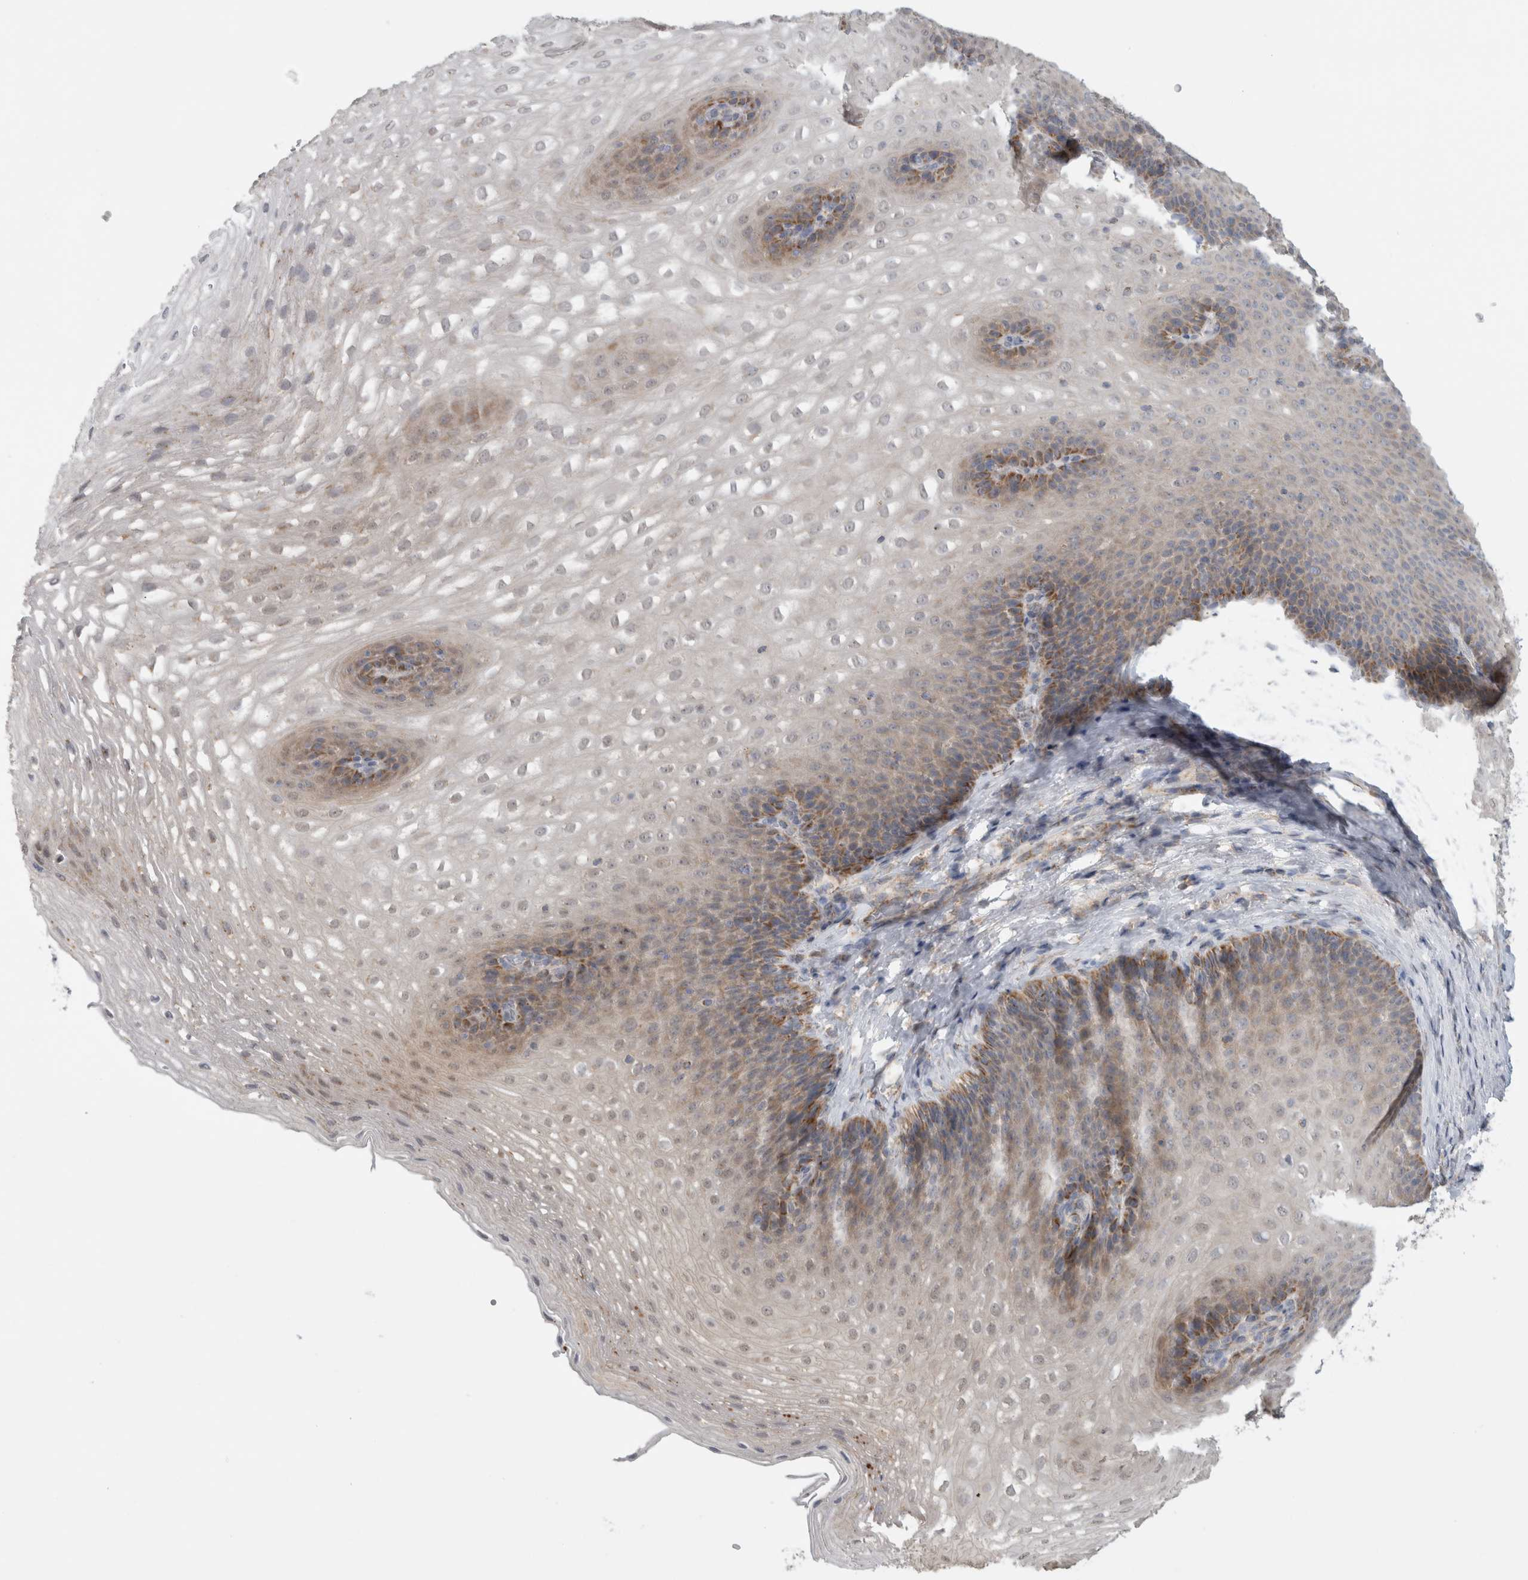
{"staining": {"intensity": "moderate", "quantity": "<25%", "location": "cytoplasmic/membranous"}, "tissue": "esophagus", "cell_type": "Squamous epithelial cells", "image_type": "normal", "snomed": [{"axis": "morphology", "description": "Normal tissue, NOS"}, {"axis": "topography", "description": "Esophagus"}], "caption": "Immunohistochemistry histopathology image of benign esophagus: human esophagus stained using immunohistochemistry shows low levels of moderate protein expression localized specifically in the cytoplasmic/membranous of squamous epithelial cells, appearing as a cytoplasmic/membranous brown color.", "gene": "RAB18", "patient": {"sex": "female", "age": 66}}